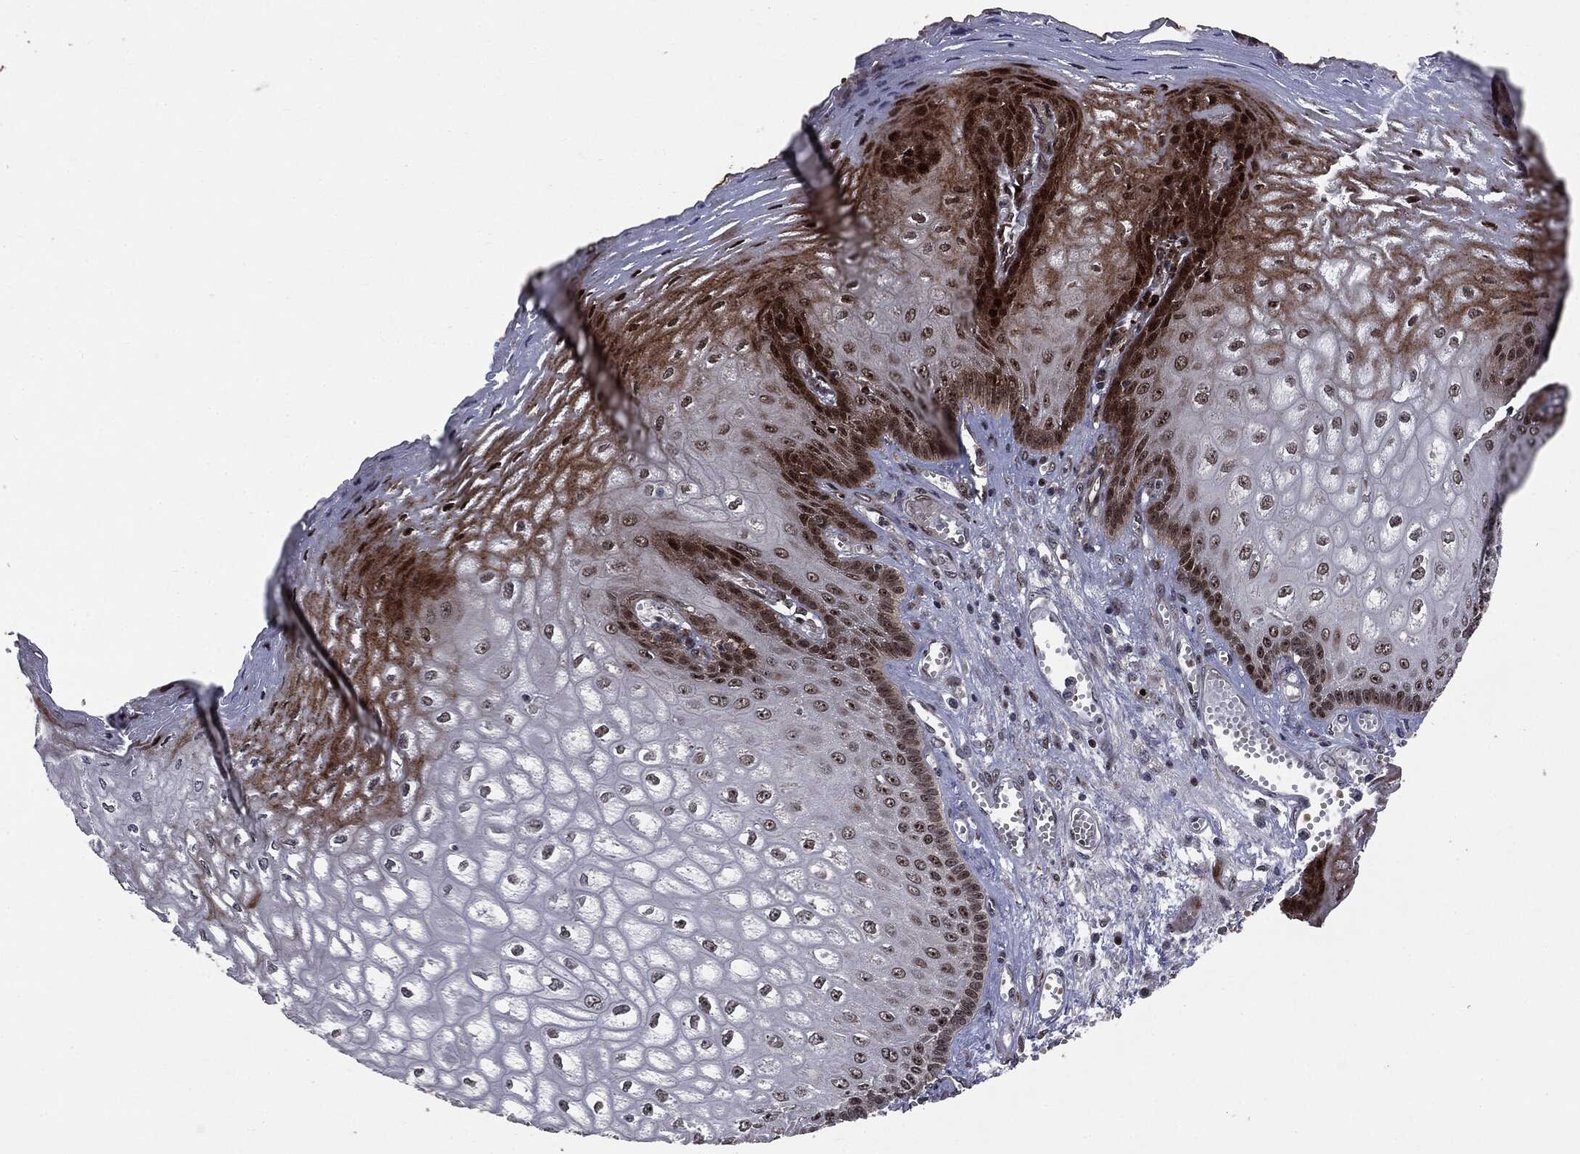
{"staining": {"intensity": "strong", "quantity": "25%-75%", "location": "cytoplasmic/membranous,nuclear"}, "tissue": "esophagus", "cell_type": "Squamous epithelial cells", "image_type": "normal", "snomed": [{"axis": "morphology", "description": "Normal tissue, NOS"}, {"axis": "topography", "description": "Esophagus"}], "caption": "Protein staining exhibits strong cytoplasmic/membranous,nuclear expression in about 25%-75% of squamous epithelial cells in unremarkable esophagus.", "gene": "SMAD4", "patient": {"sex": "male", "age": 58}}